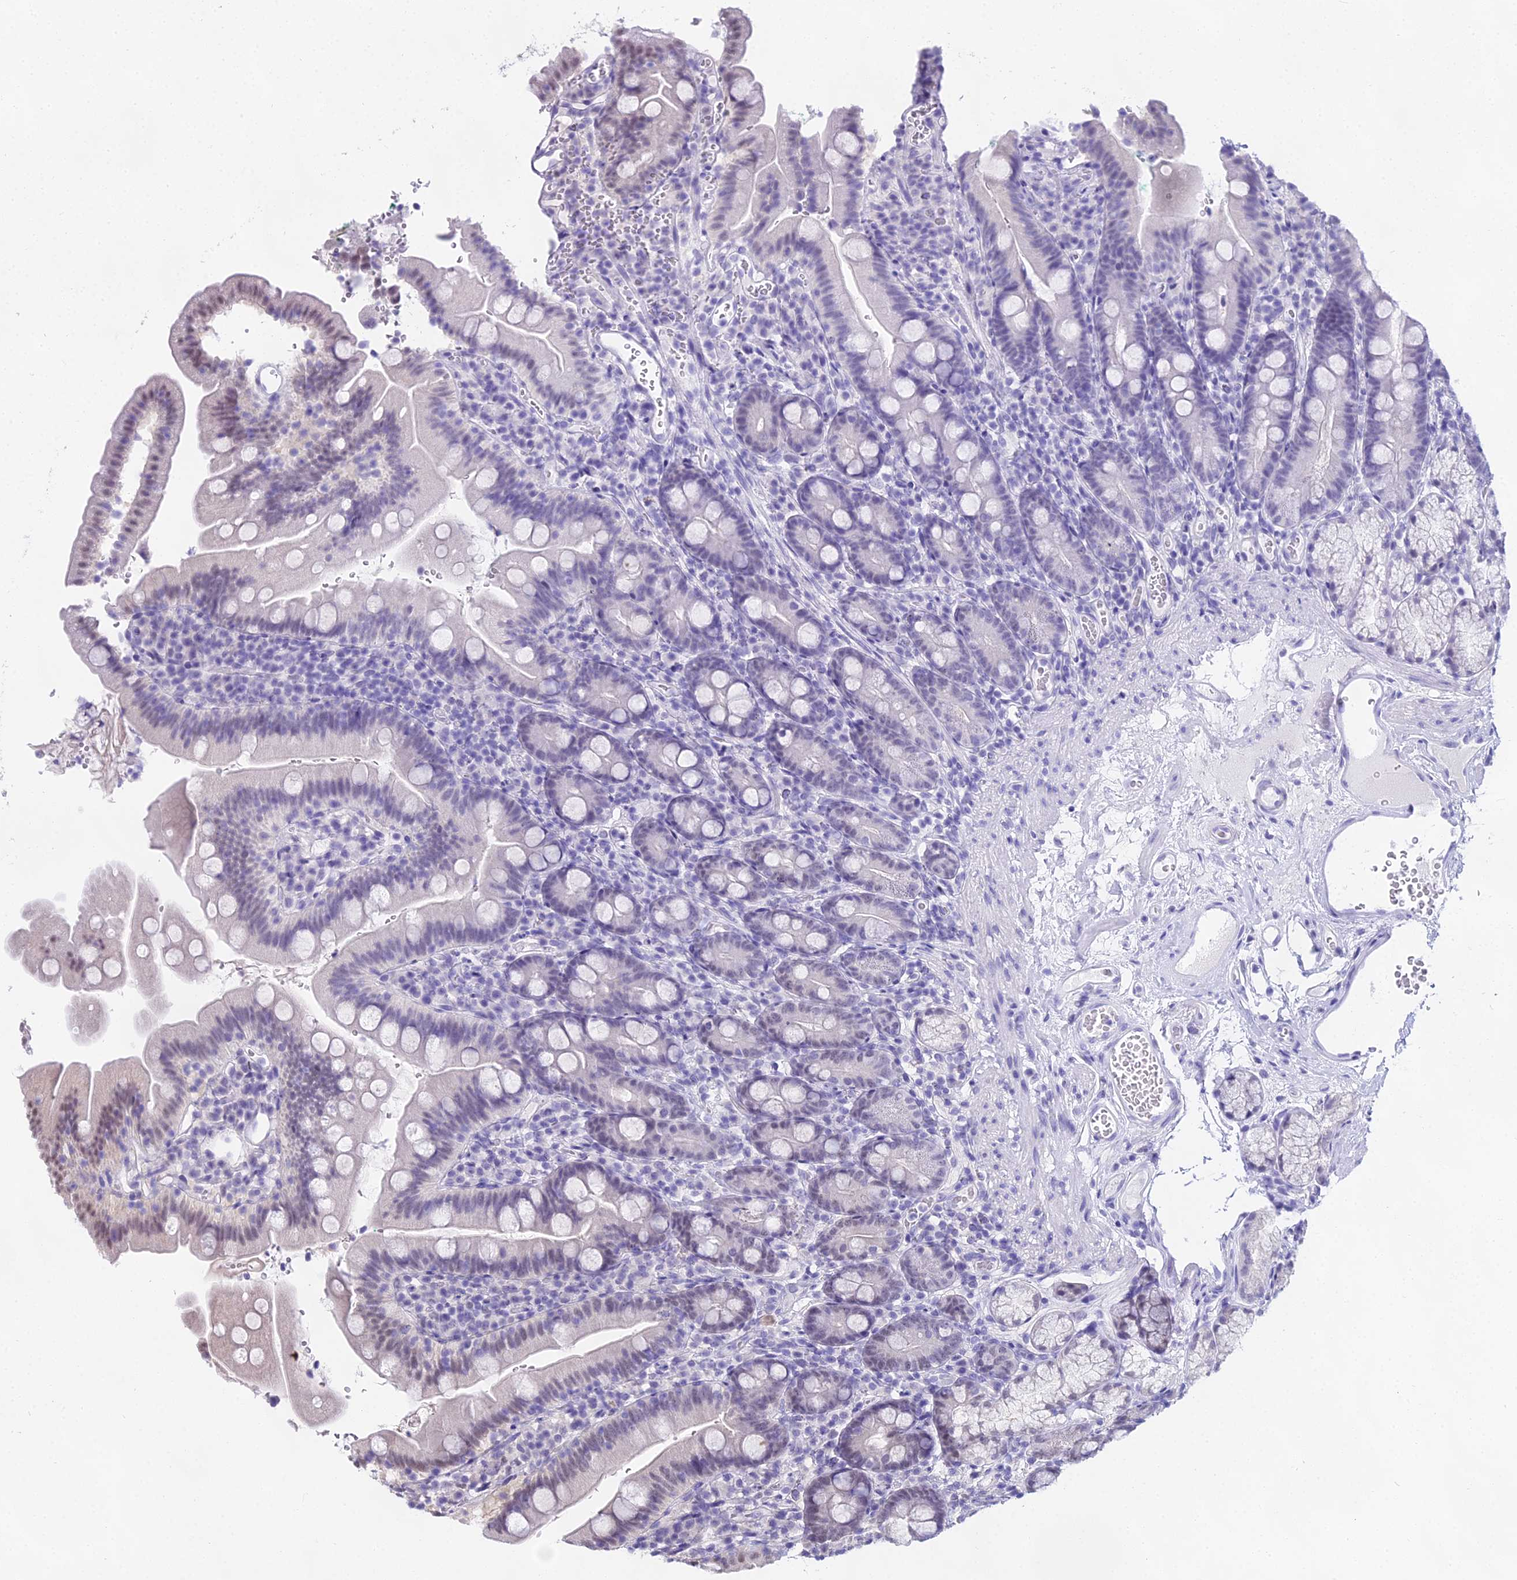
{"staining": {"intensity": "weak", "quantity": "<25%", "location": "nuclear"}, "tissue": "duodenum", "cell_type": "Glandular cells", "image_type": "normal", "snomed": [{"axis": "morphology", "description": "Normal tissue, NOS"}, {"axis": "topography", "description": "Duodenum"}], "caption": "This is an immunohistochemistry photomicrograph of unremarkable duodenum. There is no positivity in glandular cells.", "gene": "MAT2A", "patient": {"sex": "female", "age": 67}}